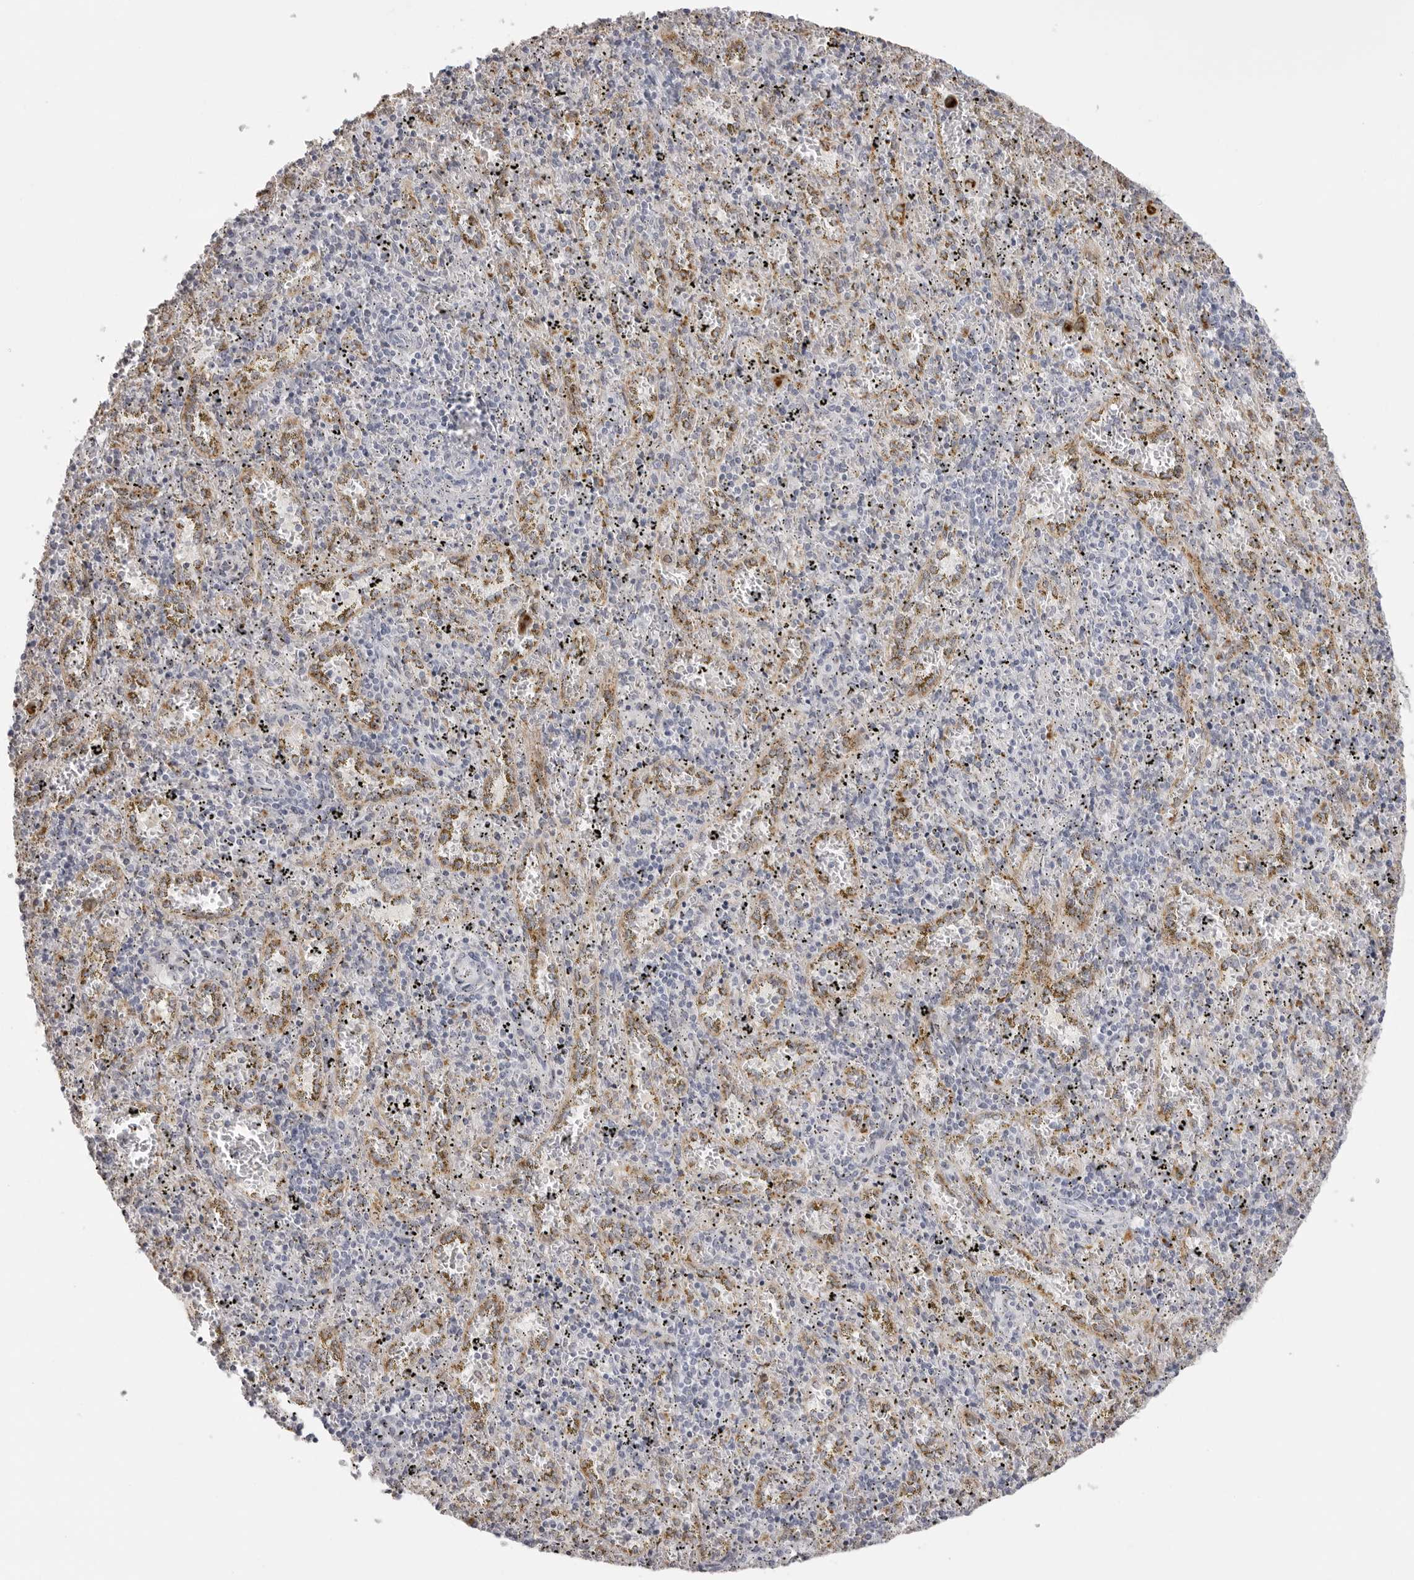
{"staining": {"intensity": "negative", "quantity": "none", "location": "none"}, "tissue": "spleen", "cell_type": "Cells in red pulp", "image_type": "normal", "snomed": [{"axis": "morphology", "description": "Normal tissue, NOS"}, {"axis": "topography", "description": "Spleen"}], "caption": "The photomicrograph exhibits no staining of cells in red pulp in benign spleen.", "gene": "IL25", "patient": {"sex": "male", "age": 11}}